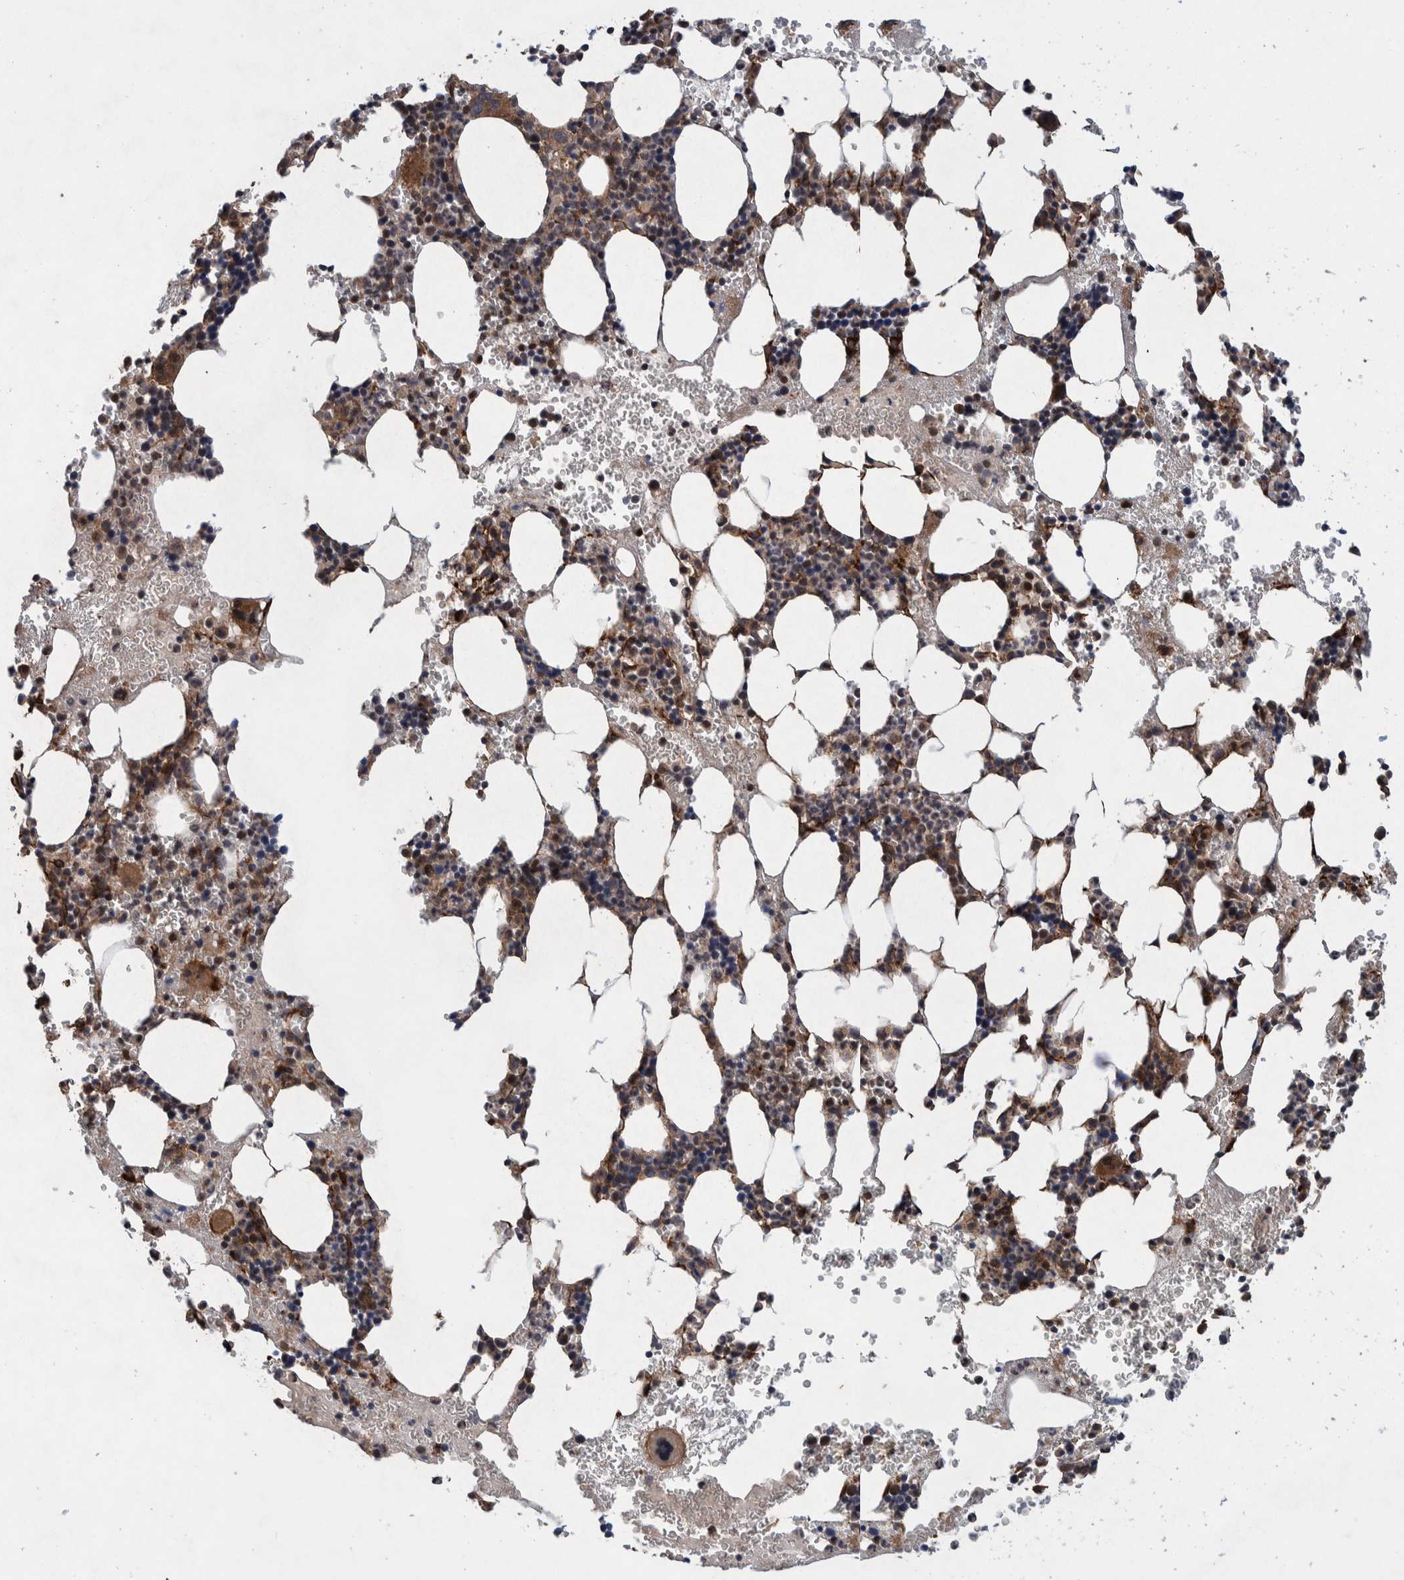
{"staining": {"intensity": "moderate", "quantity": ">75%", "location": "cytoplasmic/membranous"}, "tissue": "bone marrow", "cell_type": "Hematopoietic cells", "image_type": "normal", "snomed": [{"axis": "morphology", "description": "Normal tissue, NOS"}, {"axis": "morphology", "description": "Inflammation, NOS"}, {"axis": "topography", "description": "Bone marrow"}], "caption": "Immunohistochemical staining of normal human bone marrow shows moderate cytoplasmic/membranous protein expression in about >75% of hematopoietic cells. (DAB (3,3'-diaminobenzidine) IHC with brightfield microscopy, high magnification).", "gene": "PIK3R6", "patient": {"sex": "female", "age": 67}}